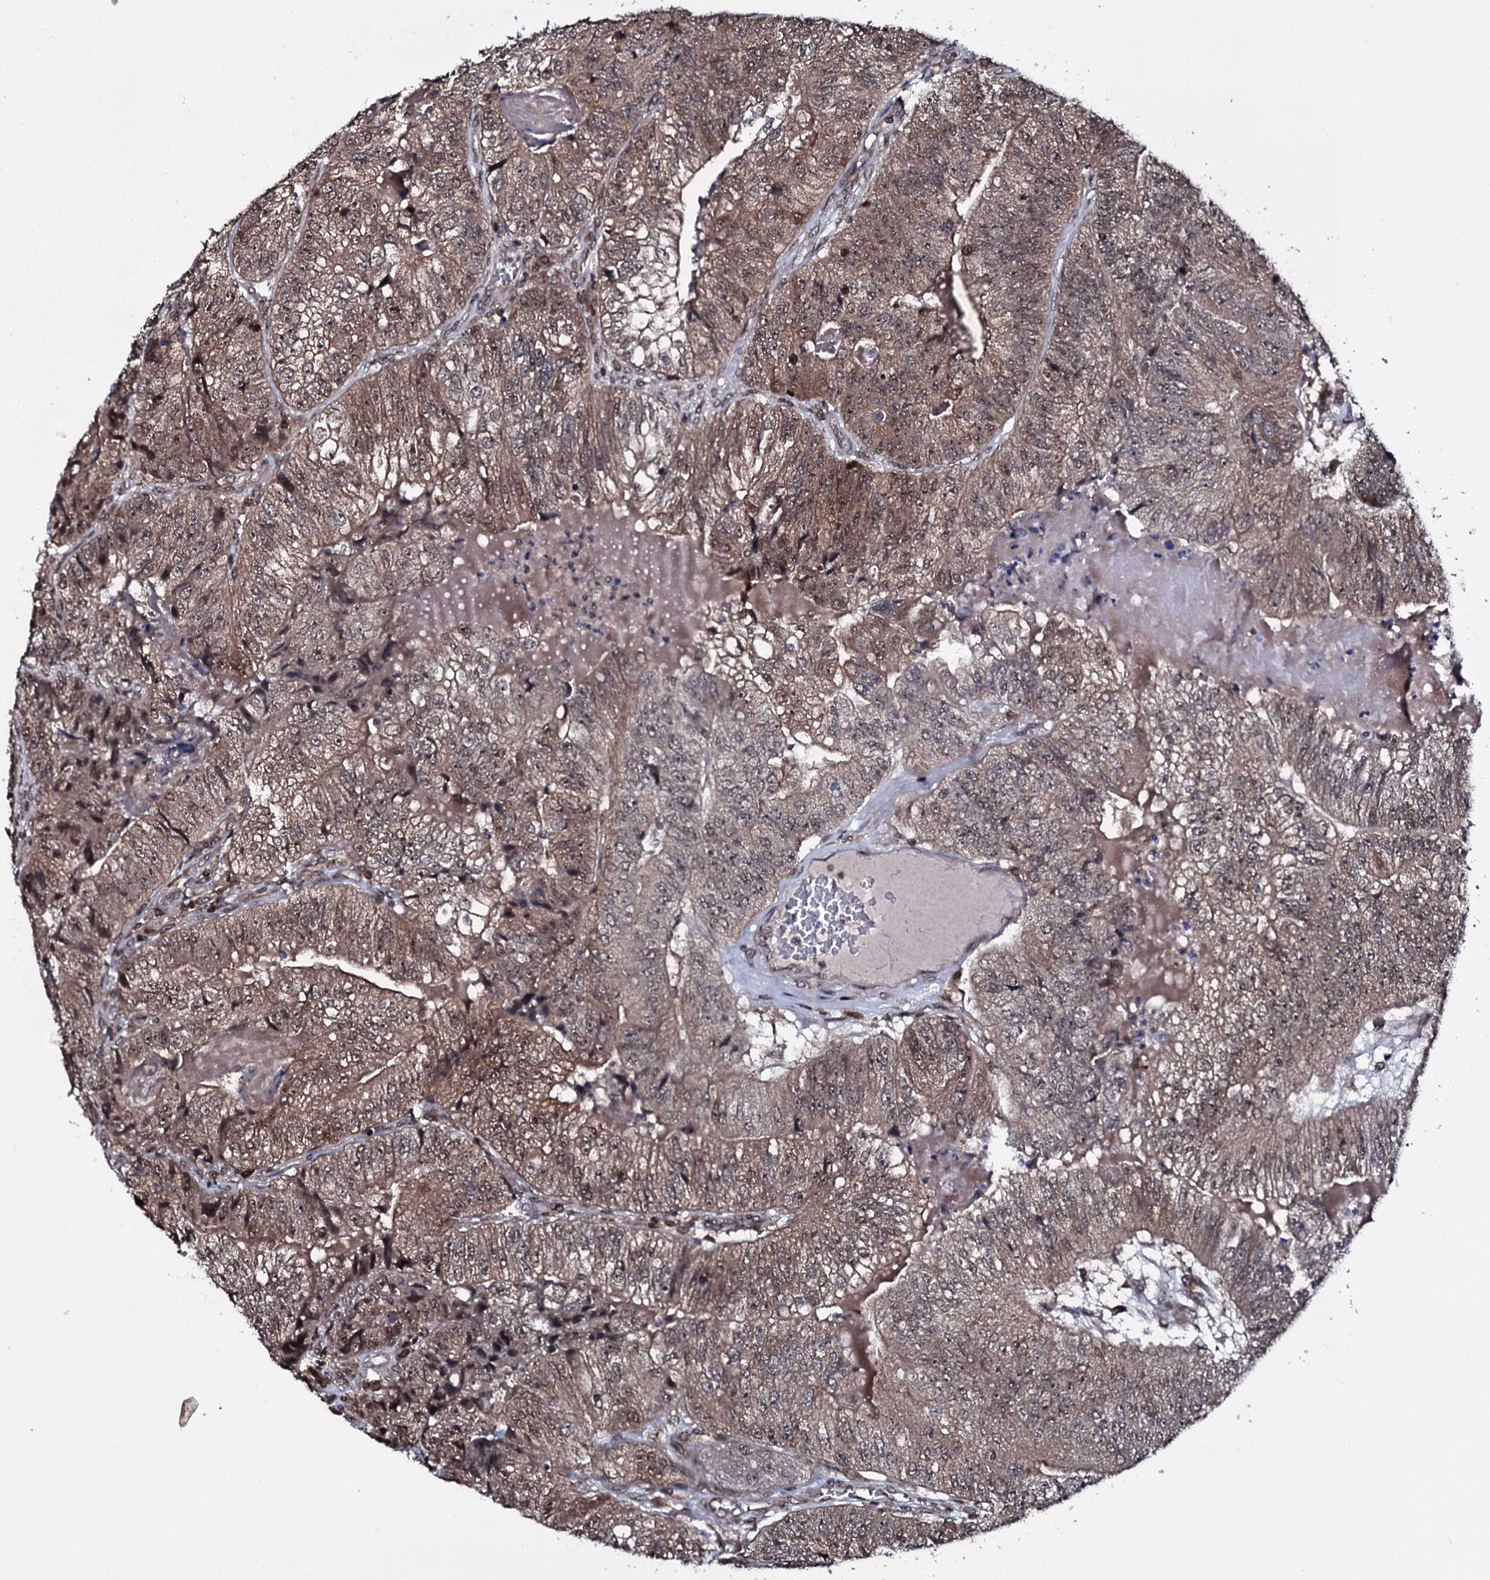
{"staining": {"intensity": "moderate", "quantity": ">75%", "location": "cytoplasmic/membranous,nuclear"}, "tissue": "colorectal cancer", "cell_type": "Tumor cells", "image_type": "cancer", "snomed": [{"axis": "morphology", "description": "Adenocarcinoma, NOS"}, {"axis": "topography", "description": "Colon"}], "caption": "A medium amount of moderate cytoplasmic/membranous and nuclear staining is present in about >75% of tumor cells in colorectal adenocarcinoma tissue. The staining was performed using DAB, with brown indicating positive protein expression. Nuclei are stained blue with hematoxylin.", "gene": "HDDC3", "patient": {"sex": "female", "age": 67}}